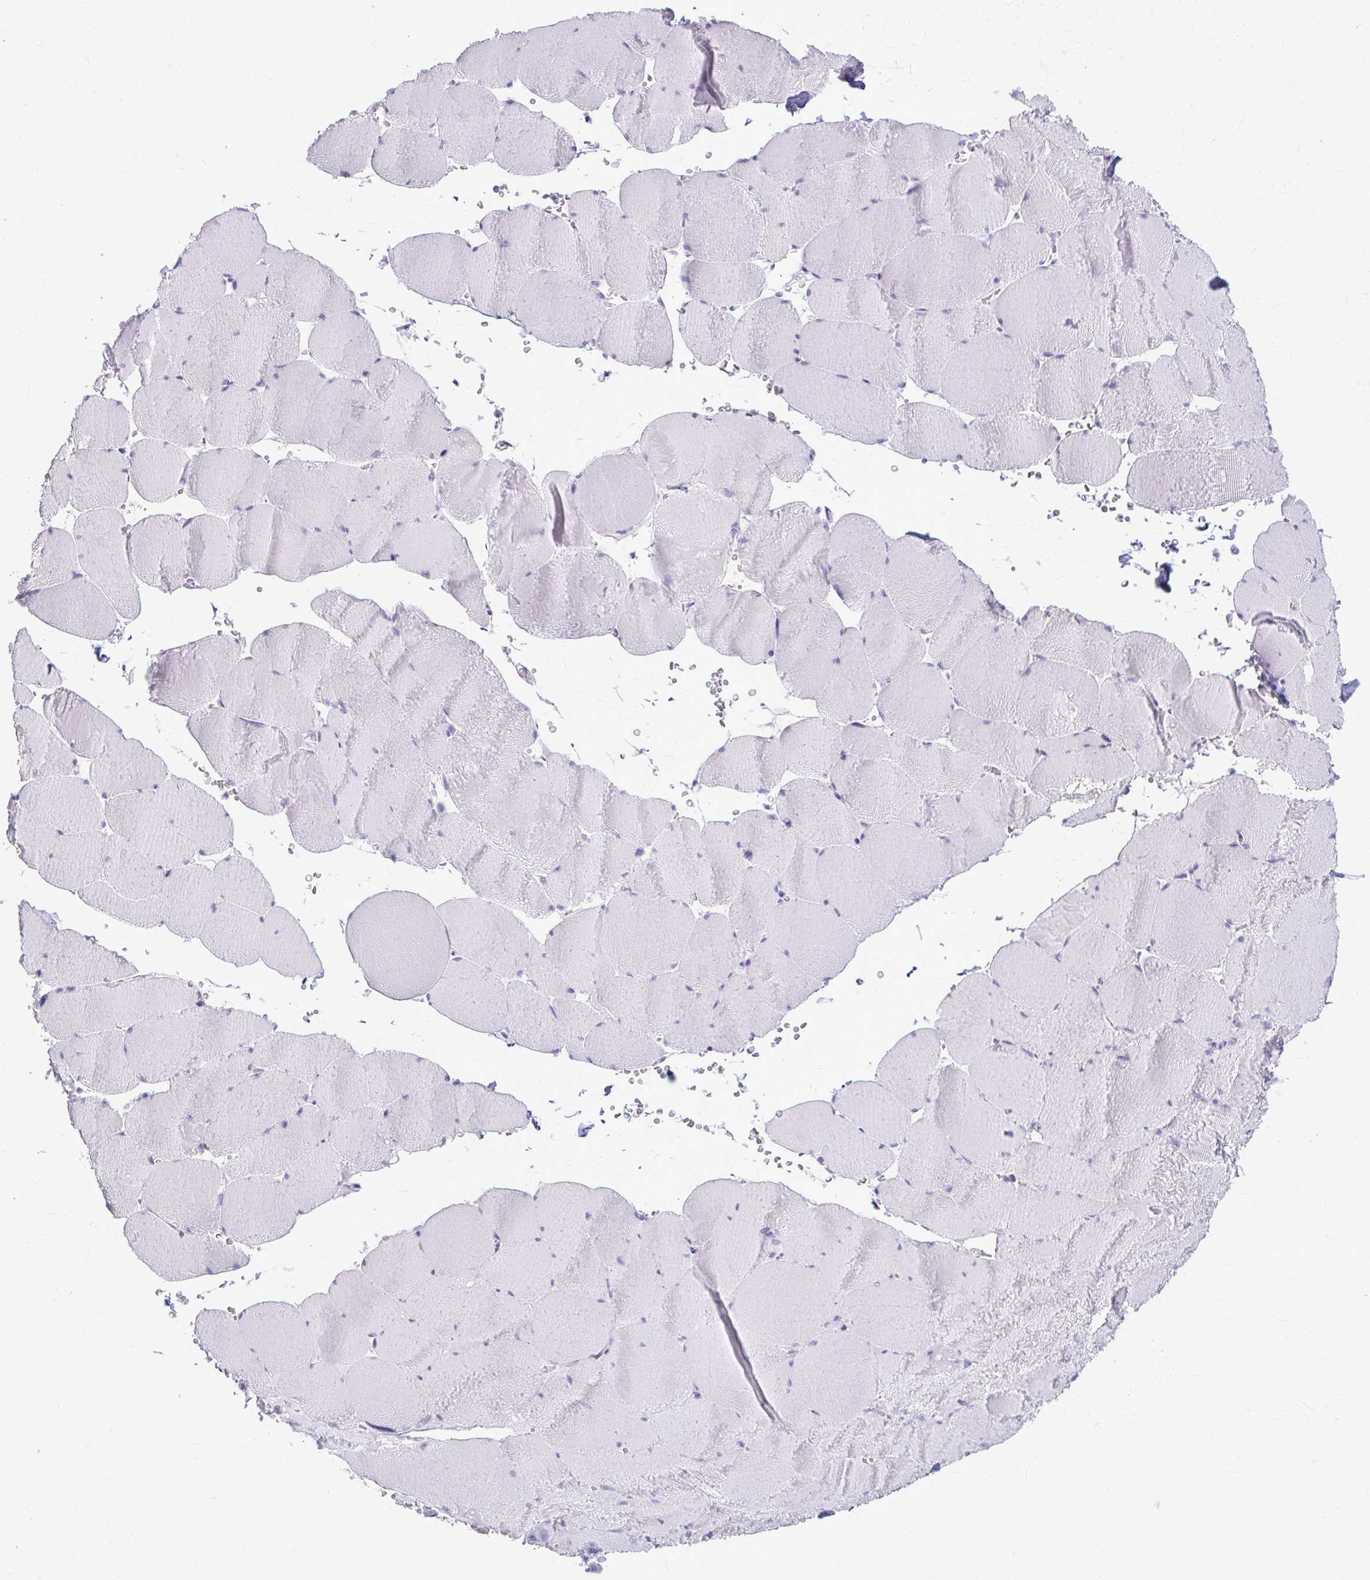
{"staining": {"intensity": "negative", "quantity": "none", "location": "none"}, "tissue": "skeletal muscle", "cell_type": "Myocytes", "image_type": "normal", "snomed": [{"axis": "morphology", "description": "Normal tissue, NOS"}, {"axis": "topography", "description": "Skeletal muscle"}, {"axis": "topography", "description": "Head-Neck"}], "caption": "Image shows no protein expression in myocytes of benign skeletal muscle.", "gene": "KRT5", "patient": {"sex": "male", "age": 66}}